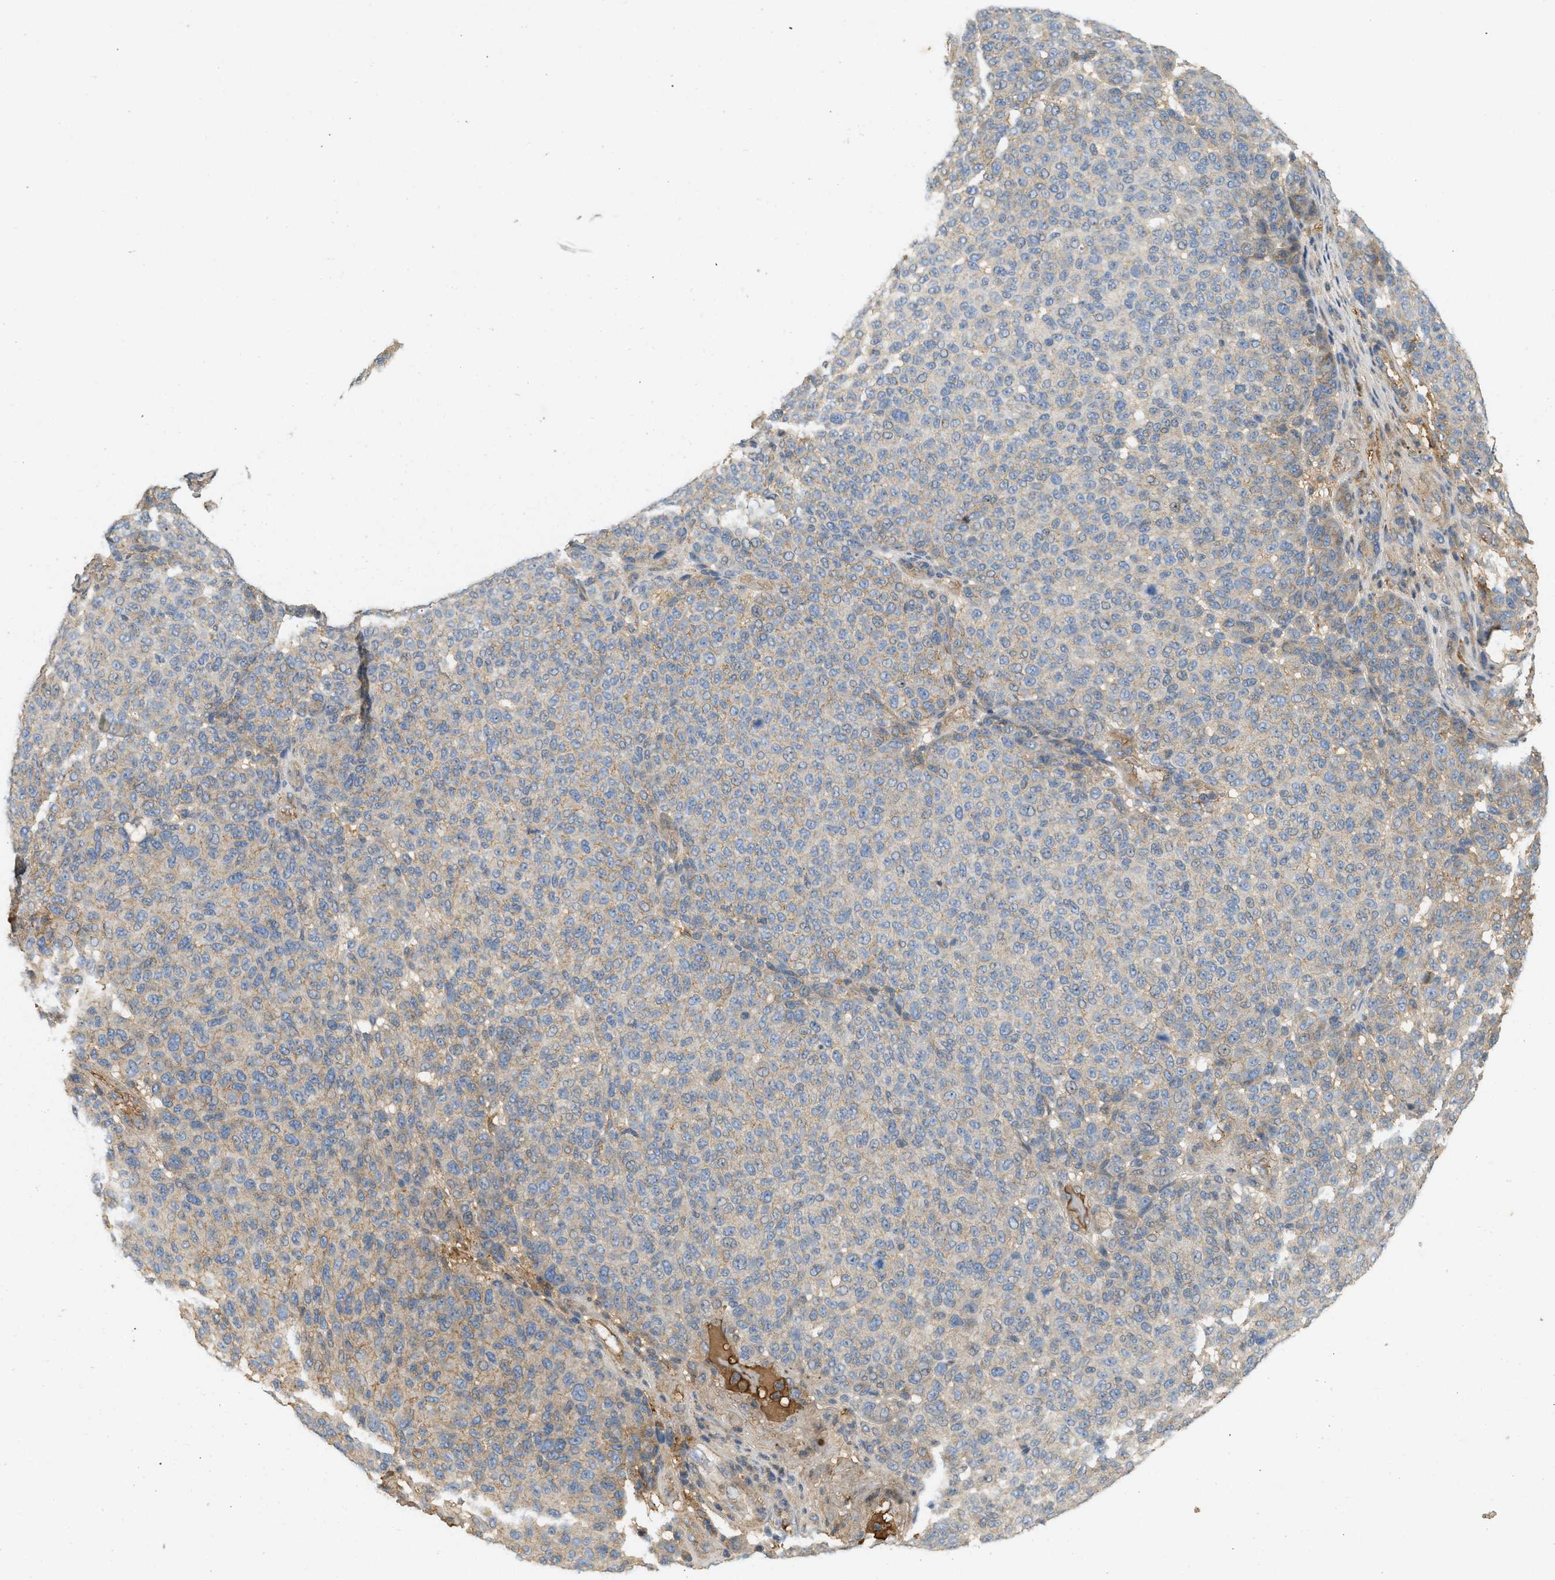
{"staining": {"intensity": "weak", "quantity": "25%-75%", "location": "cytoplasmic/membranous"}, "tissue": "melanoma", "cell_type": "Tumor cells", "image_type": "cancer", "snomed": [{"axis": "morphology", "description": "Malignant melanoma, NOS"}, {"axis": "topography", "description": "Skin"}], "caption": "The photomicrograph shows a brown stain indicating the presence of a protein in the cytoplasmic/membranous of tumor cells in malignant melanoma. (DAB (3,3'-diaminobenzidine) IHC, brown staining for protein, blue staining for nuclei).", "gene": "F8", "patient": {"sex": "male", "age": 59}}